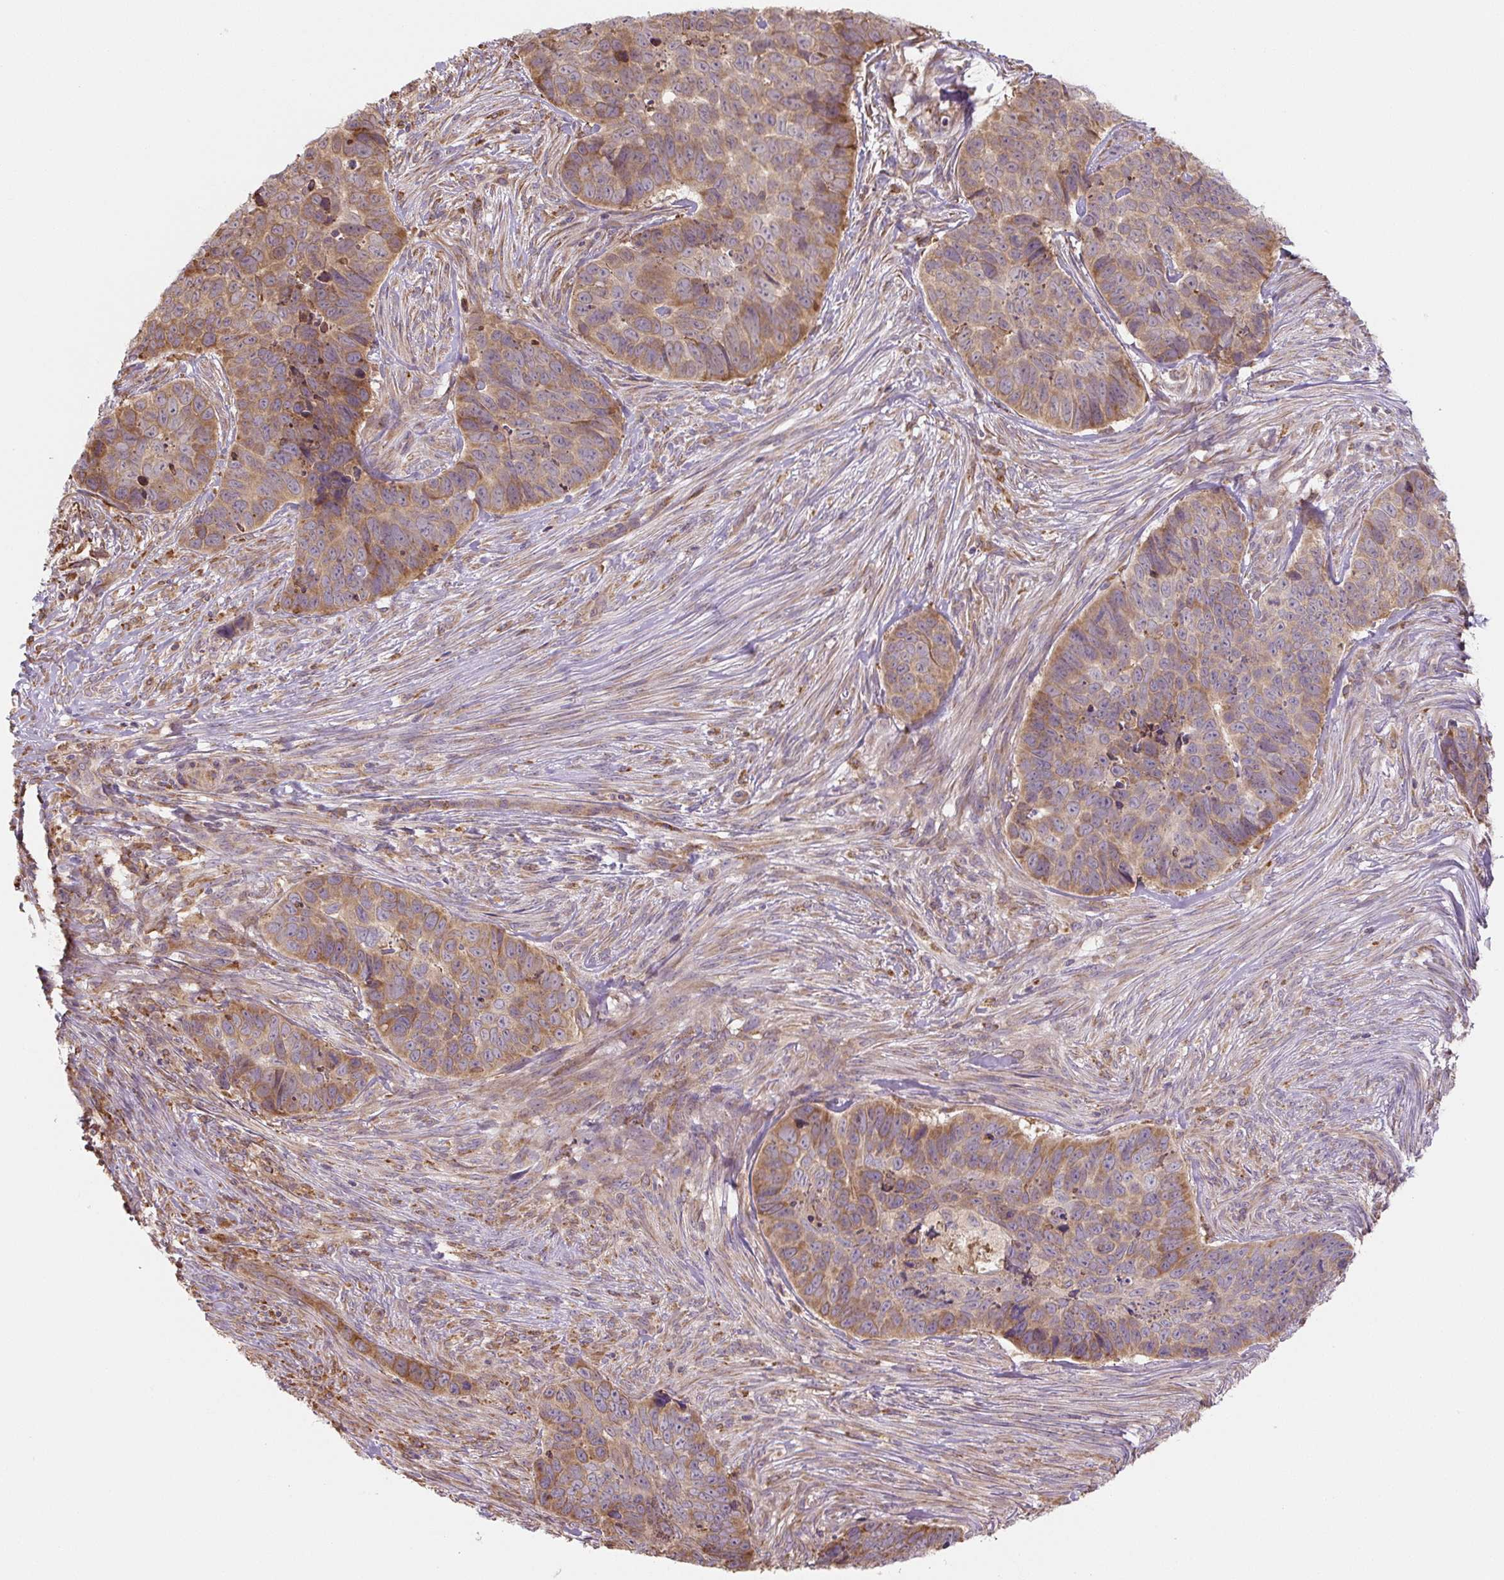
{"staining": {"intensity": "moderate", "quantity": ">75%", "location": "cytoplasmic/membranous"}, "tissue": "skin cancer", "cell_type": "Tumor cells", "image_type": "cancer", "snomed": [{"axis": "morphology", "description": "Basal cell carcinoma"}, {"axis": "topography", "description": "Skin"}], "caption": "This is an image of IHC staining of skin basal cell carcinoma, which shows moderate staining in the cytoplasmic/membranous of tumor cells.", "gene": "RASA1", "patient": {"sex": "female", "age": 82}}